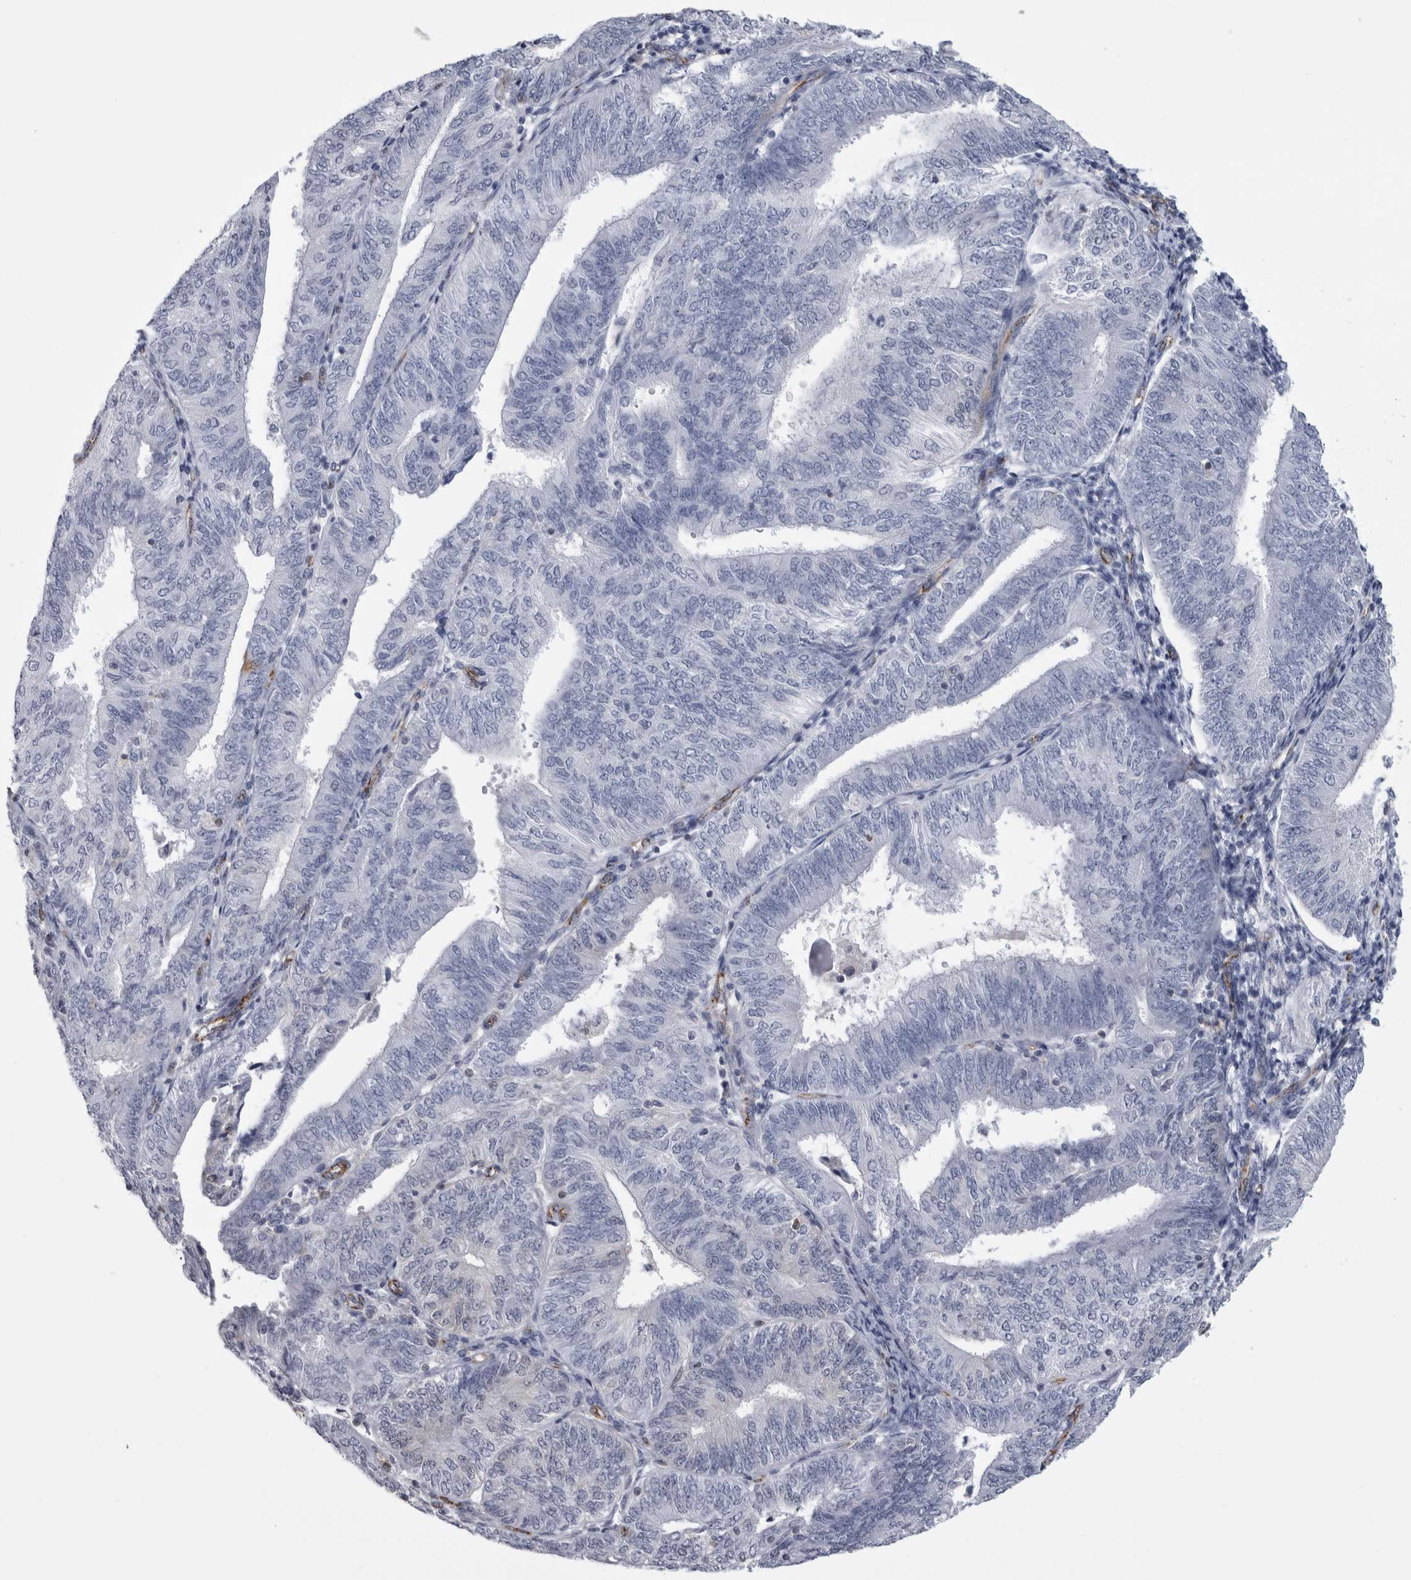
{"staining": {"intensity": "negative", "quantity": "none", "location": "none"}, "tissue": "endometrial cancer", "cell_type": "Tumor cells", "image_type": "cancer", "snomed": [{"axis": "morphology", "description": "Adenocarcinoma, NOS"}, {"axis": "topography", "description": "Endometrium"}], "caption": "Immunohistochemical staining of endometrial adenocarcinoma reveals no significant staining in tumor cells. (DAB immunohistochemistry visualized using brightfield microscopy, high magnification).", "gene": "ACOT7", "patient": {"sex": "female", "age": 58}}